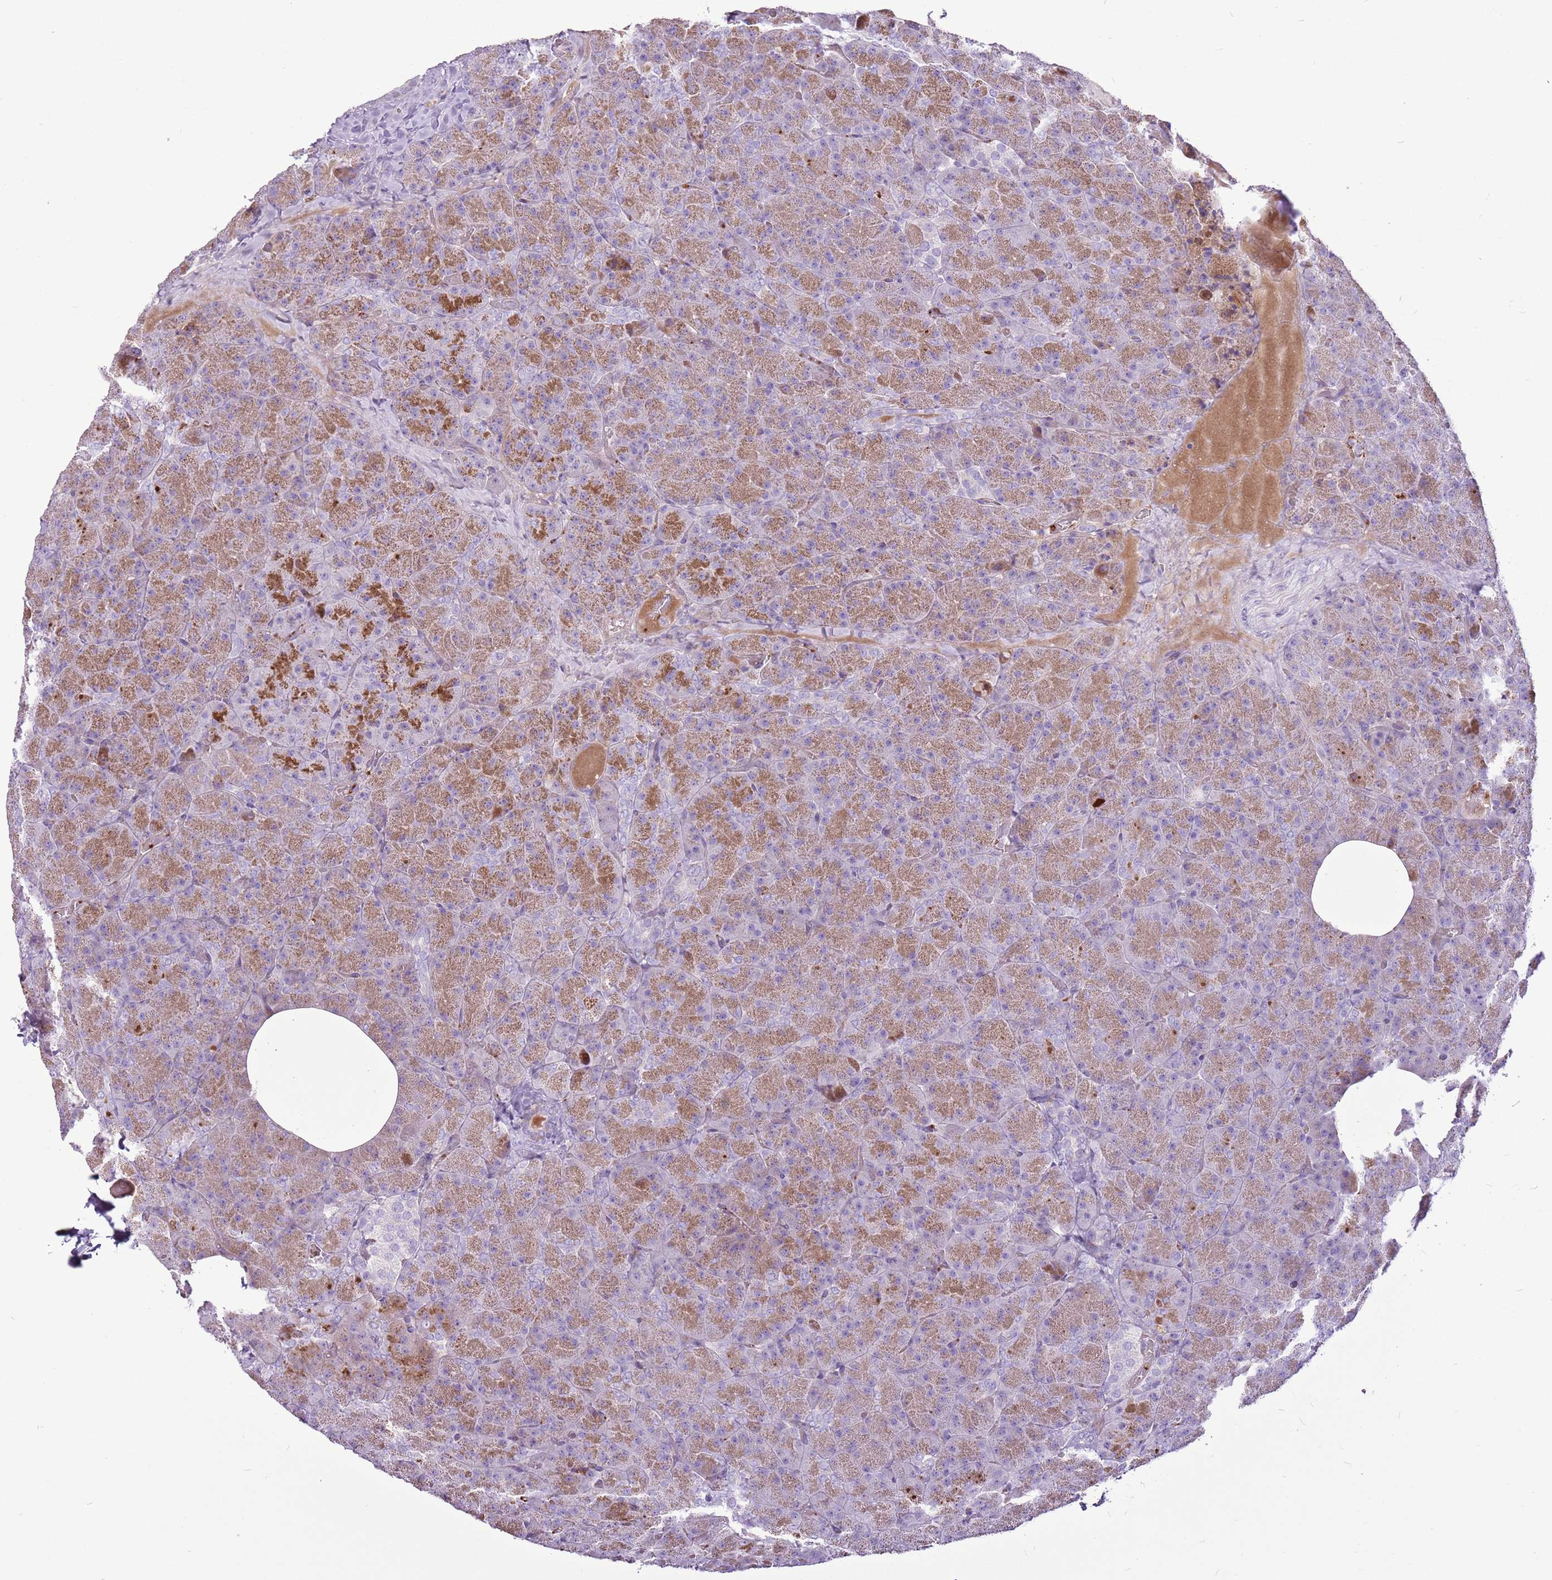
{"staining": {"intensity": "moderate", "quantity": ">75%", "location": "cytoplasmic/membranous"}, "tissue": "pancreas", "cell_type": "Exocrine glandular cells", "image_type": "normal", "snomed": [{"axis": "morphology", "description": "Normal tissue, NOS"}, {"axis": "morphology", "description": "Carcinoid, malignant, NOS"}, {"axis": "topography", "description": "Pancreas"}], "caption": "Immunohistochemistry image of normal pancreas: human pancreas stained using immunohistochemistry reveals medium levels of moderate protein expression localized specifically in the cytoplasmic/membranous of exocrine glandular cells, appearing as a cytoplasmic/membranous brown color.", "gene": "CHAC2", "patient": {"sex": "female", "age": 35}}